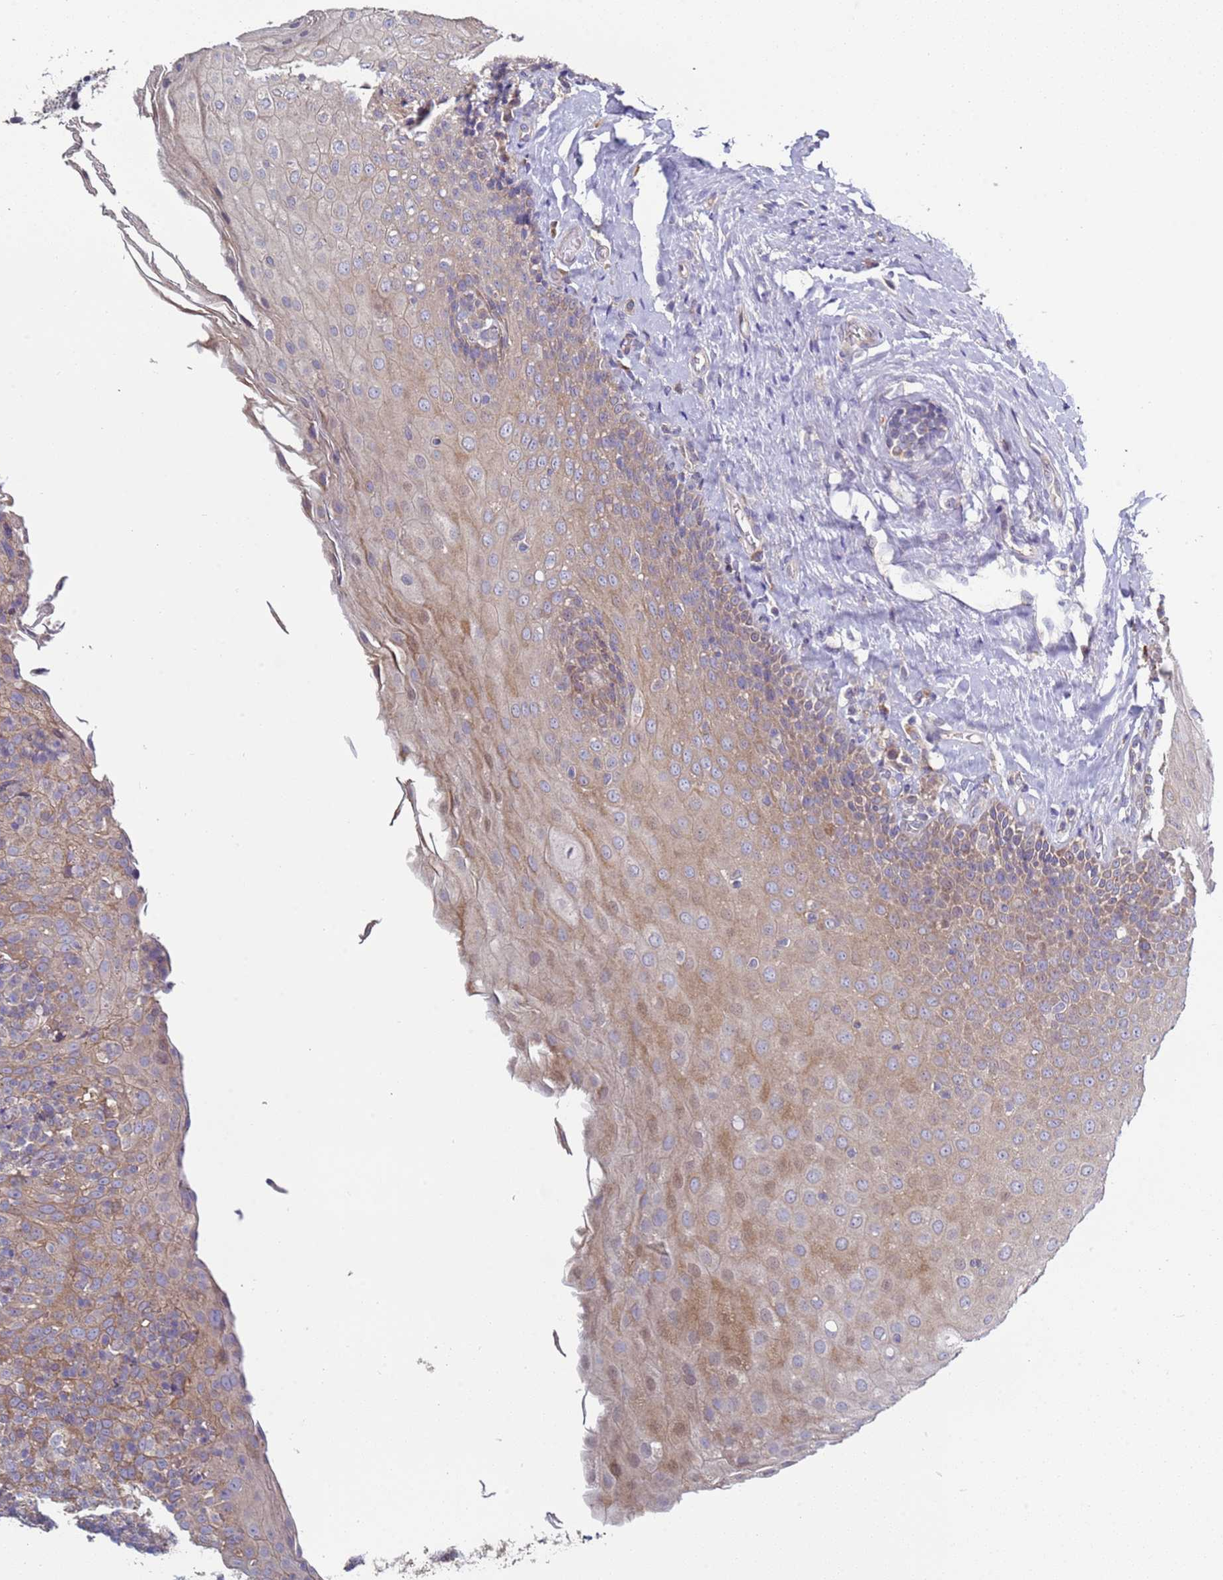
{"staining": {"intensity": "weak", "quantity": "<25%", "location": "cytoplasmic/membranous"}, "tissue": "tonsil", "cell_type": "Germinal center cells", "image_type": "normal", "snomed": [{"axis": "morphology", "description": "Normal tissue, NOS"}, {"axis": "topography", "description": "Tonsil"}], "caption": "Micrograph shows no significant protein expression in germinal center cells of benign tonsil. The staining is performed using DAB brown chromogen with nuclei counter-stained in using hematoxylin.", "gene": "DIP2B", "patient": {"sex": "female", "age": 19}}